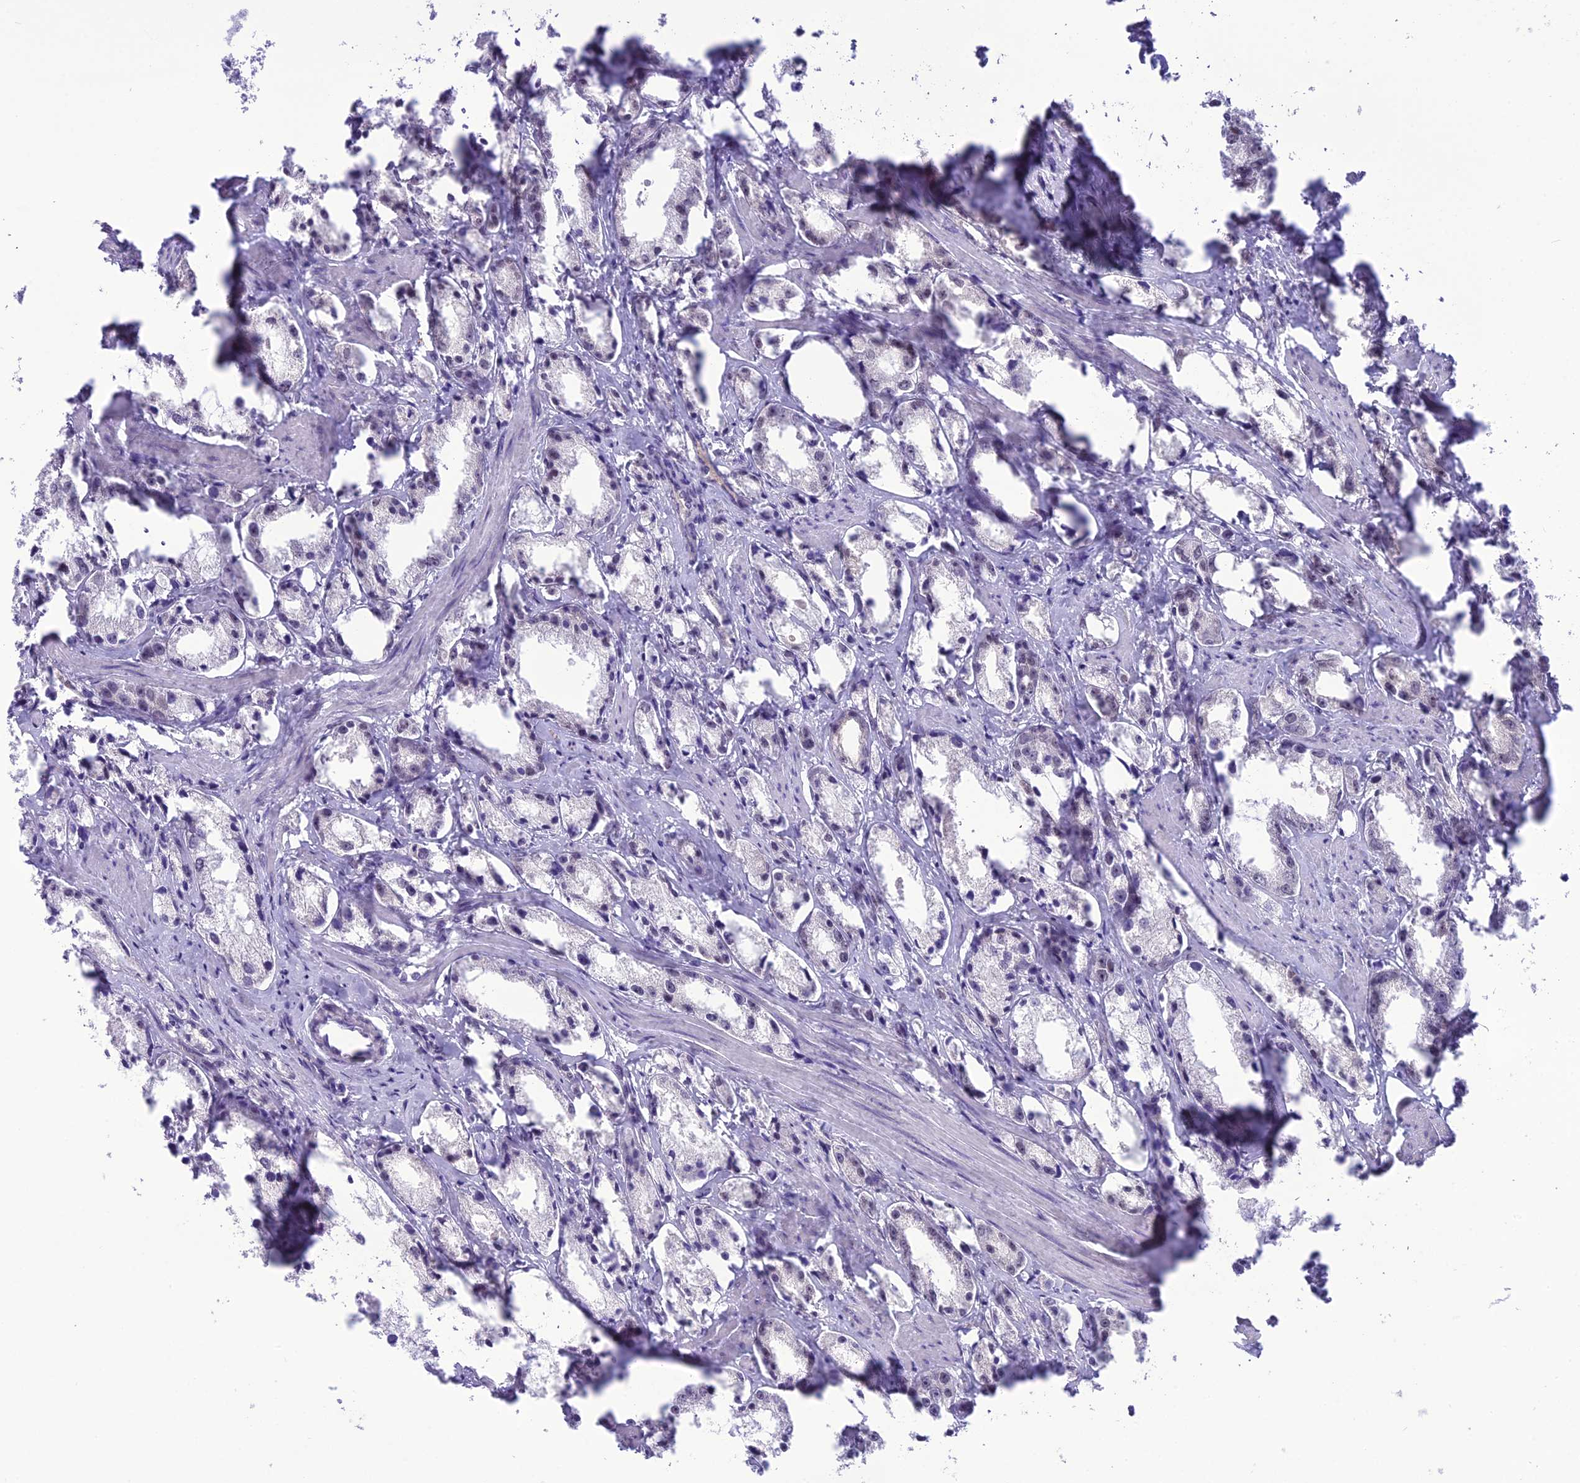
{"staining": {"intensity": "negative", "quantity": "none", "location": "none"}, "tissue": "prostate cancer", "cell_type": "Tumor cells", "image_type": "cancer", "snomed": [{"axis": "morphology", "description": "Adenocarcinoma, High grade"}, {"axis": "topography", "description": "Prostate"}], "caption": "Immunohistochemistry of human adenocarcinoma (high-grade) (prostate) reveals no expression in tumor cells.", "gene": "SH3RF3", "patient": {"sex": "male", "age": 66}}